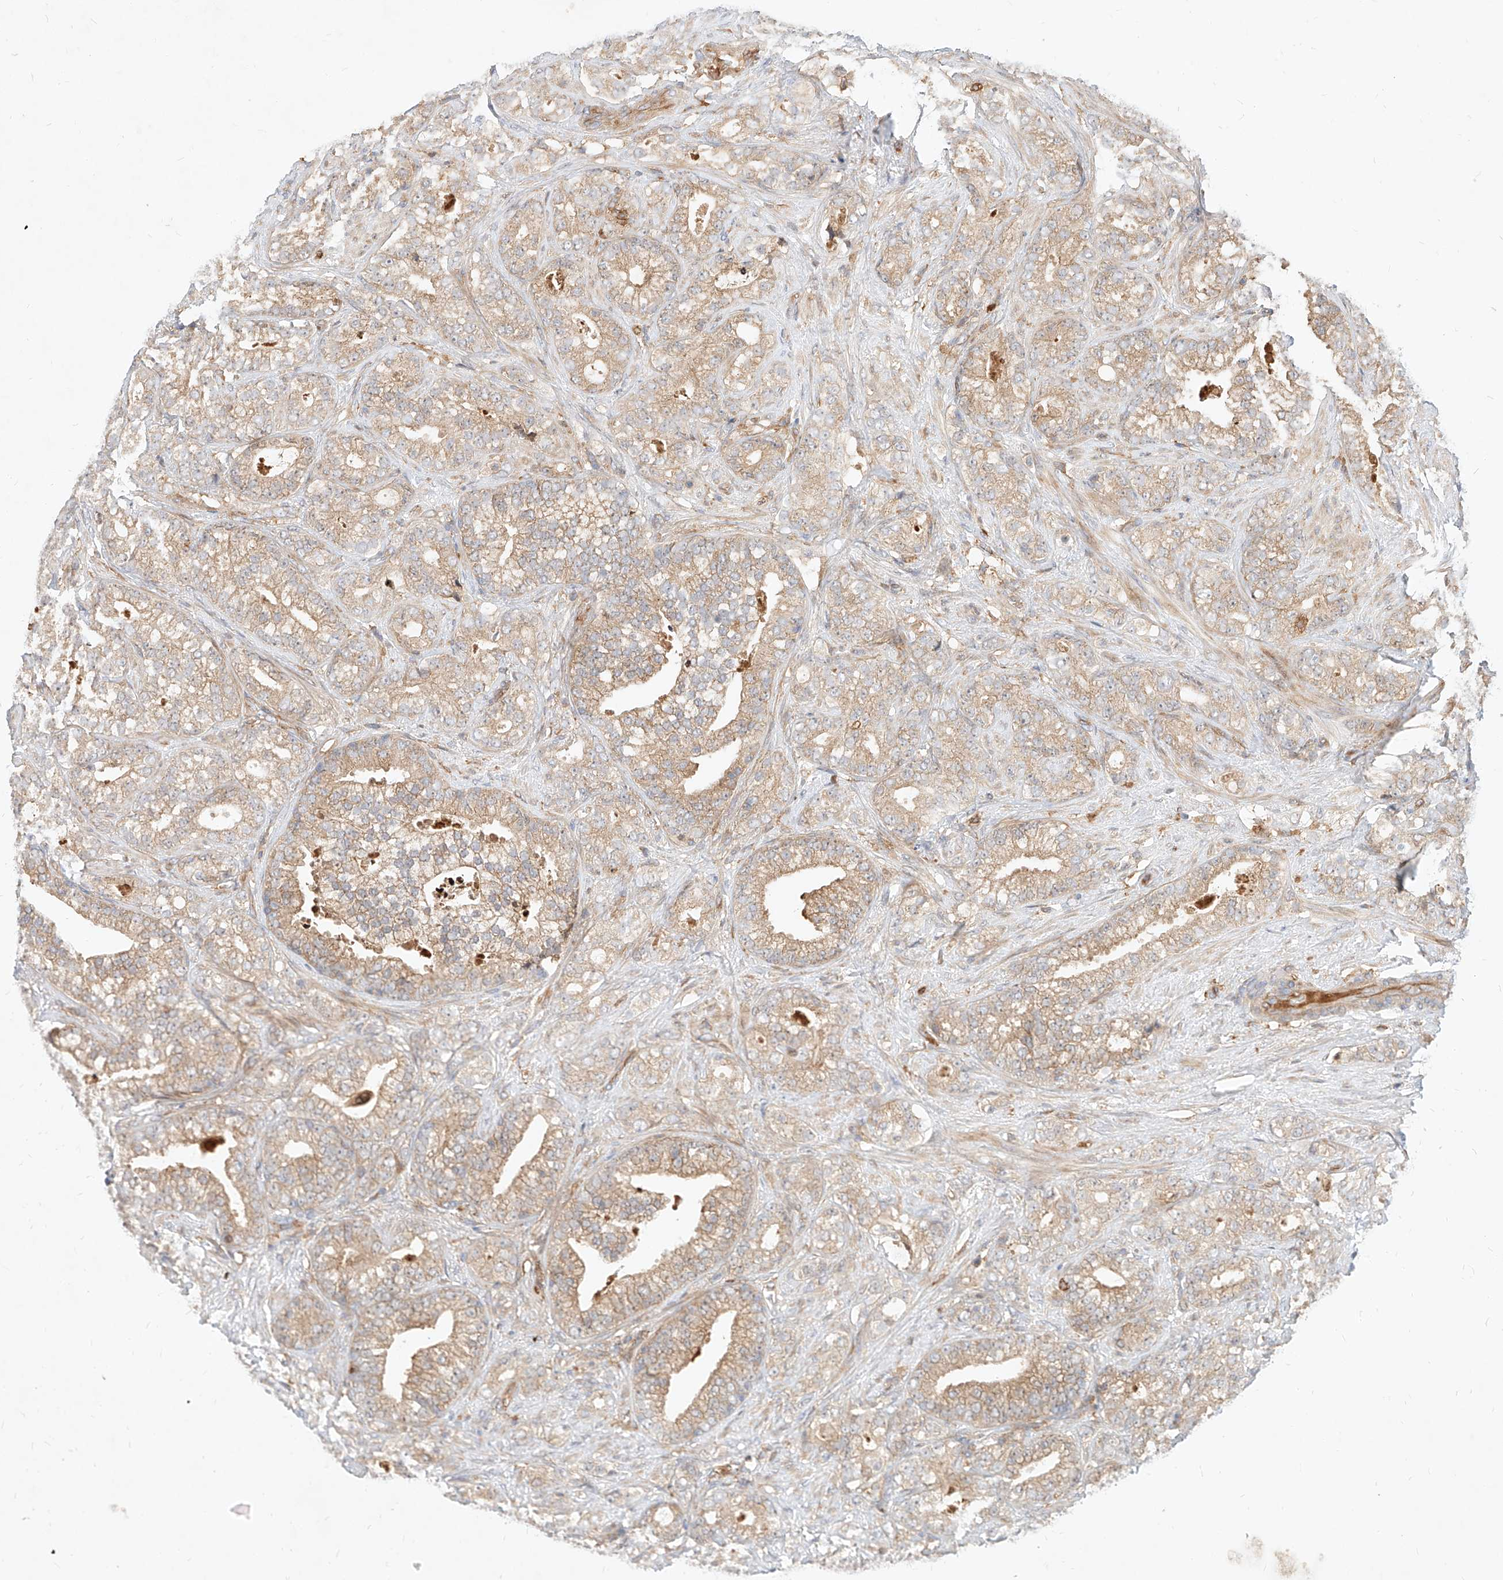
{"staining": {"intensity": "weak", "quantity": ">75%", "location": "cytoplasmic/membranous"}, "tissue": "prostate cancer", "cell_type": "Tumor cells", "image_type": "cancer", "snomed": [{"axis": "morphology", "description": "Adenocarcinoma, High grade"}, {"axis": "topography", "description": "Prostate and seminal vesicle, NOS"}], "caption": "Weak cytoplasmic/membranous positivity is present in about >75% of tumor cells in adenocarcinoma (high-grade) (prostate).", "gene": "NFAM1", "patient": {"sex": "male", "age": 67}}